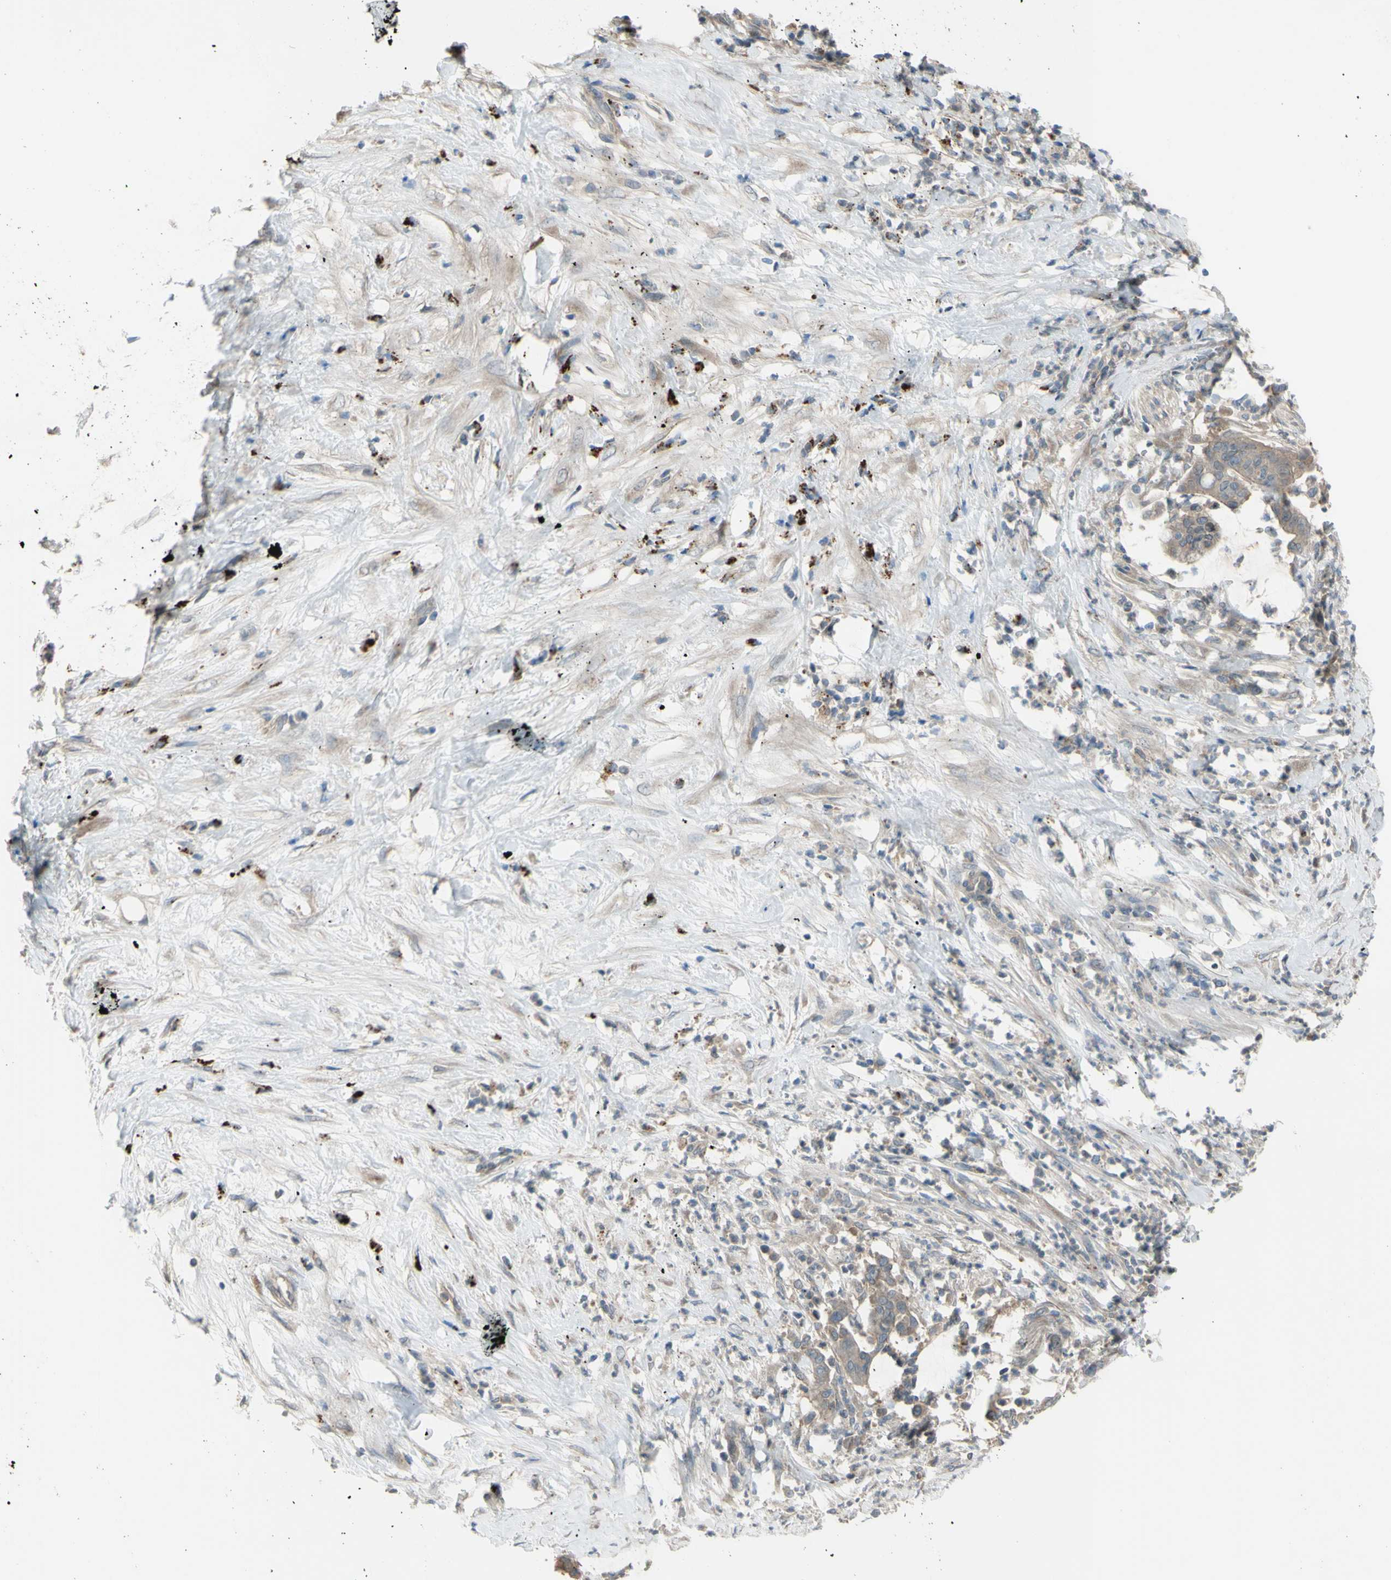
{"staining": {"intensity": "weak", "quantity": ">75%", "location": "cytoplasmic/membranous"}, "tissue": "pancreatic cancer", "cell_type": "Tumor cells", "image_type": "cancer", "snomed": [{"axis": "morphology", "description": "Adenocarcinoma, NOS"}, {"axis": "topography", "description": "Pancreas"}], "caption": "This is a photomicrograph of immunohistochemistry staining of adenocarcinoma (pancreatic), which shows weak staining in the cytoplasmic/membranous of tumor cells.", "gene": "AFP", "patient": {"sex": "male", "age": 41}}